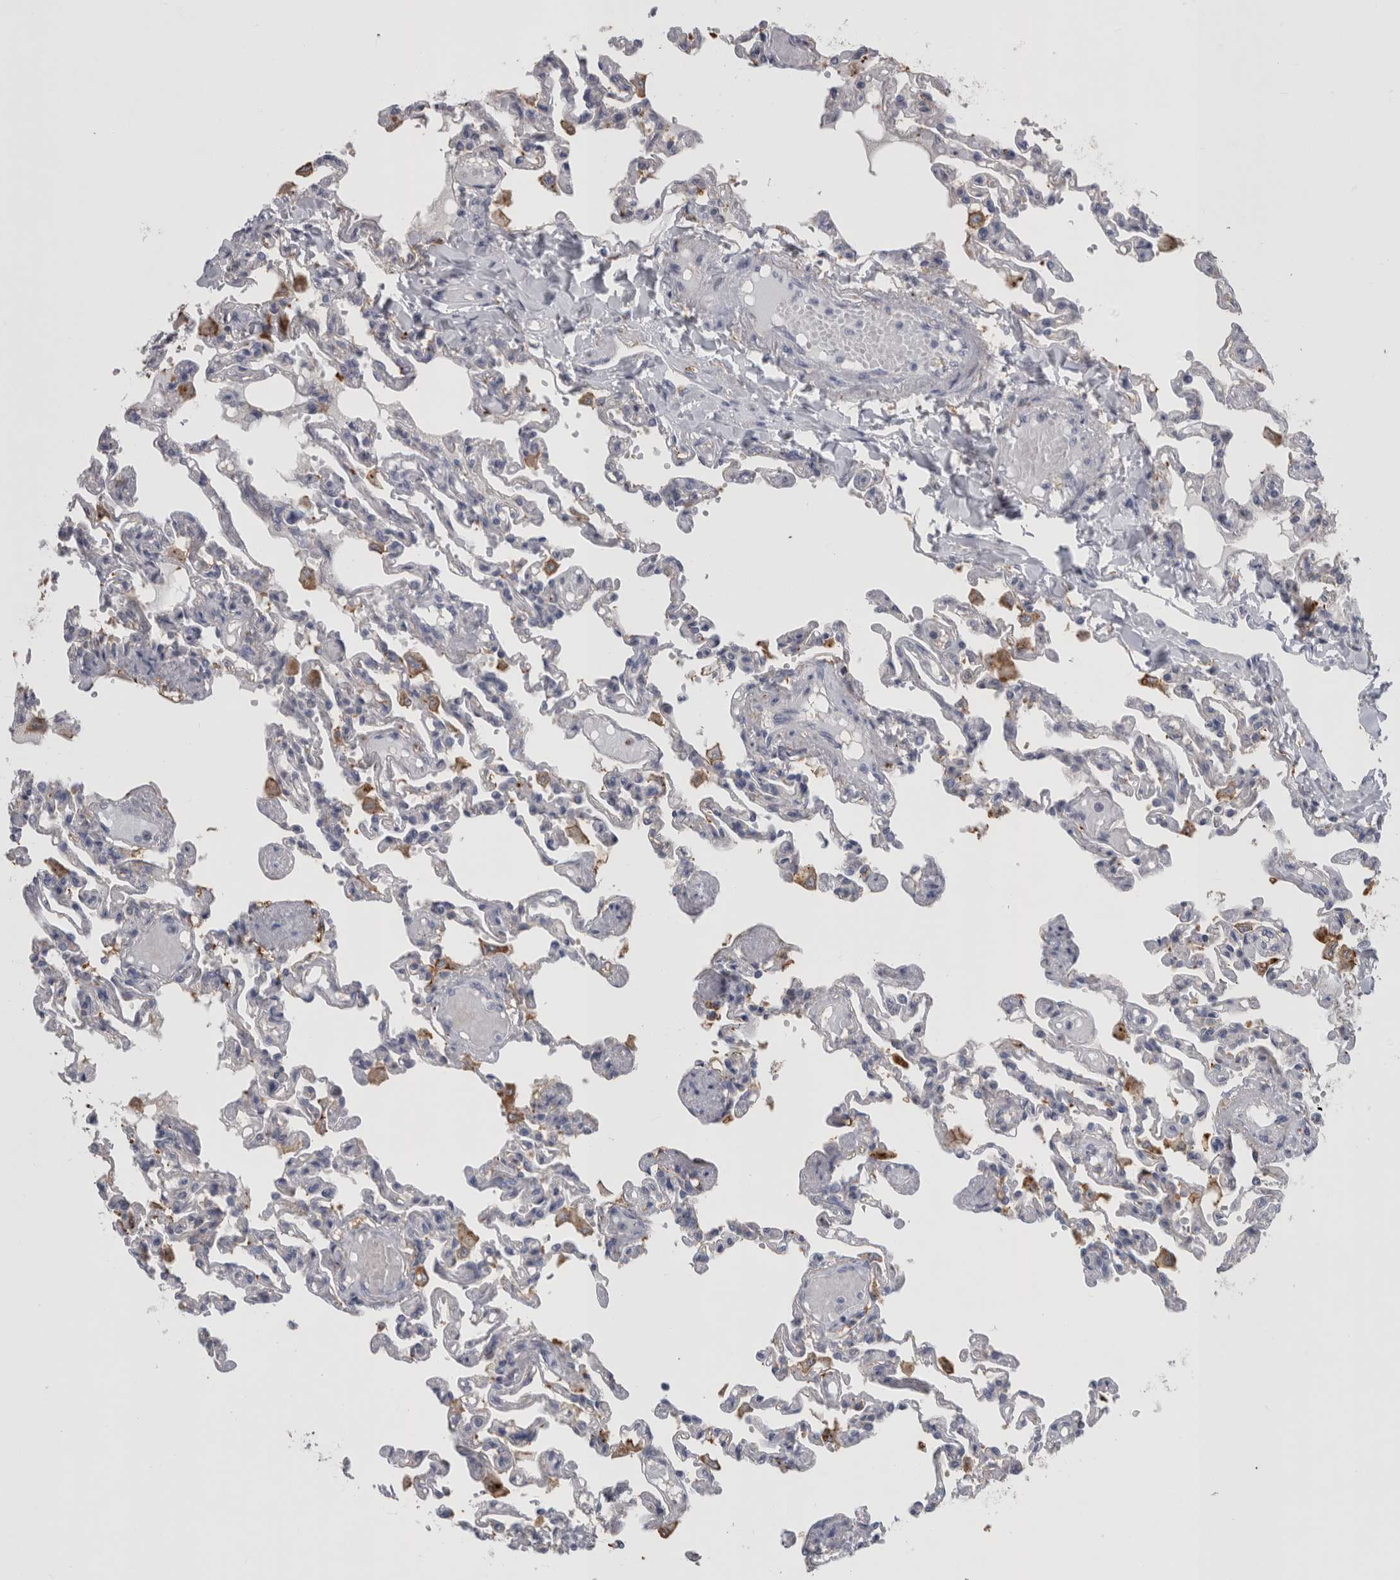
{"staining": {"intensity": "negative", "quantity": "none", "location": "none"}, "tissue": "lung", "cell_type": "Alveolar cells", "image_type": "normal", "snomed": [{"axis": "morphology", "description": "Normal tissue, NOS"}, {"axis": "topography", "description": "Lung"}], "caption": "IHC histopathology image of benign lung stained for a protein (brown), which shows no positivity in alveolar cells.", "gene": "DNAJC24", "patient": {"sex": "male", "age": 21}}